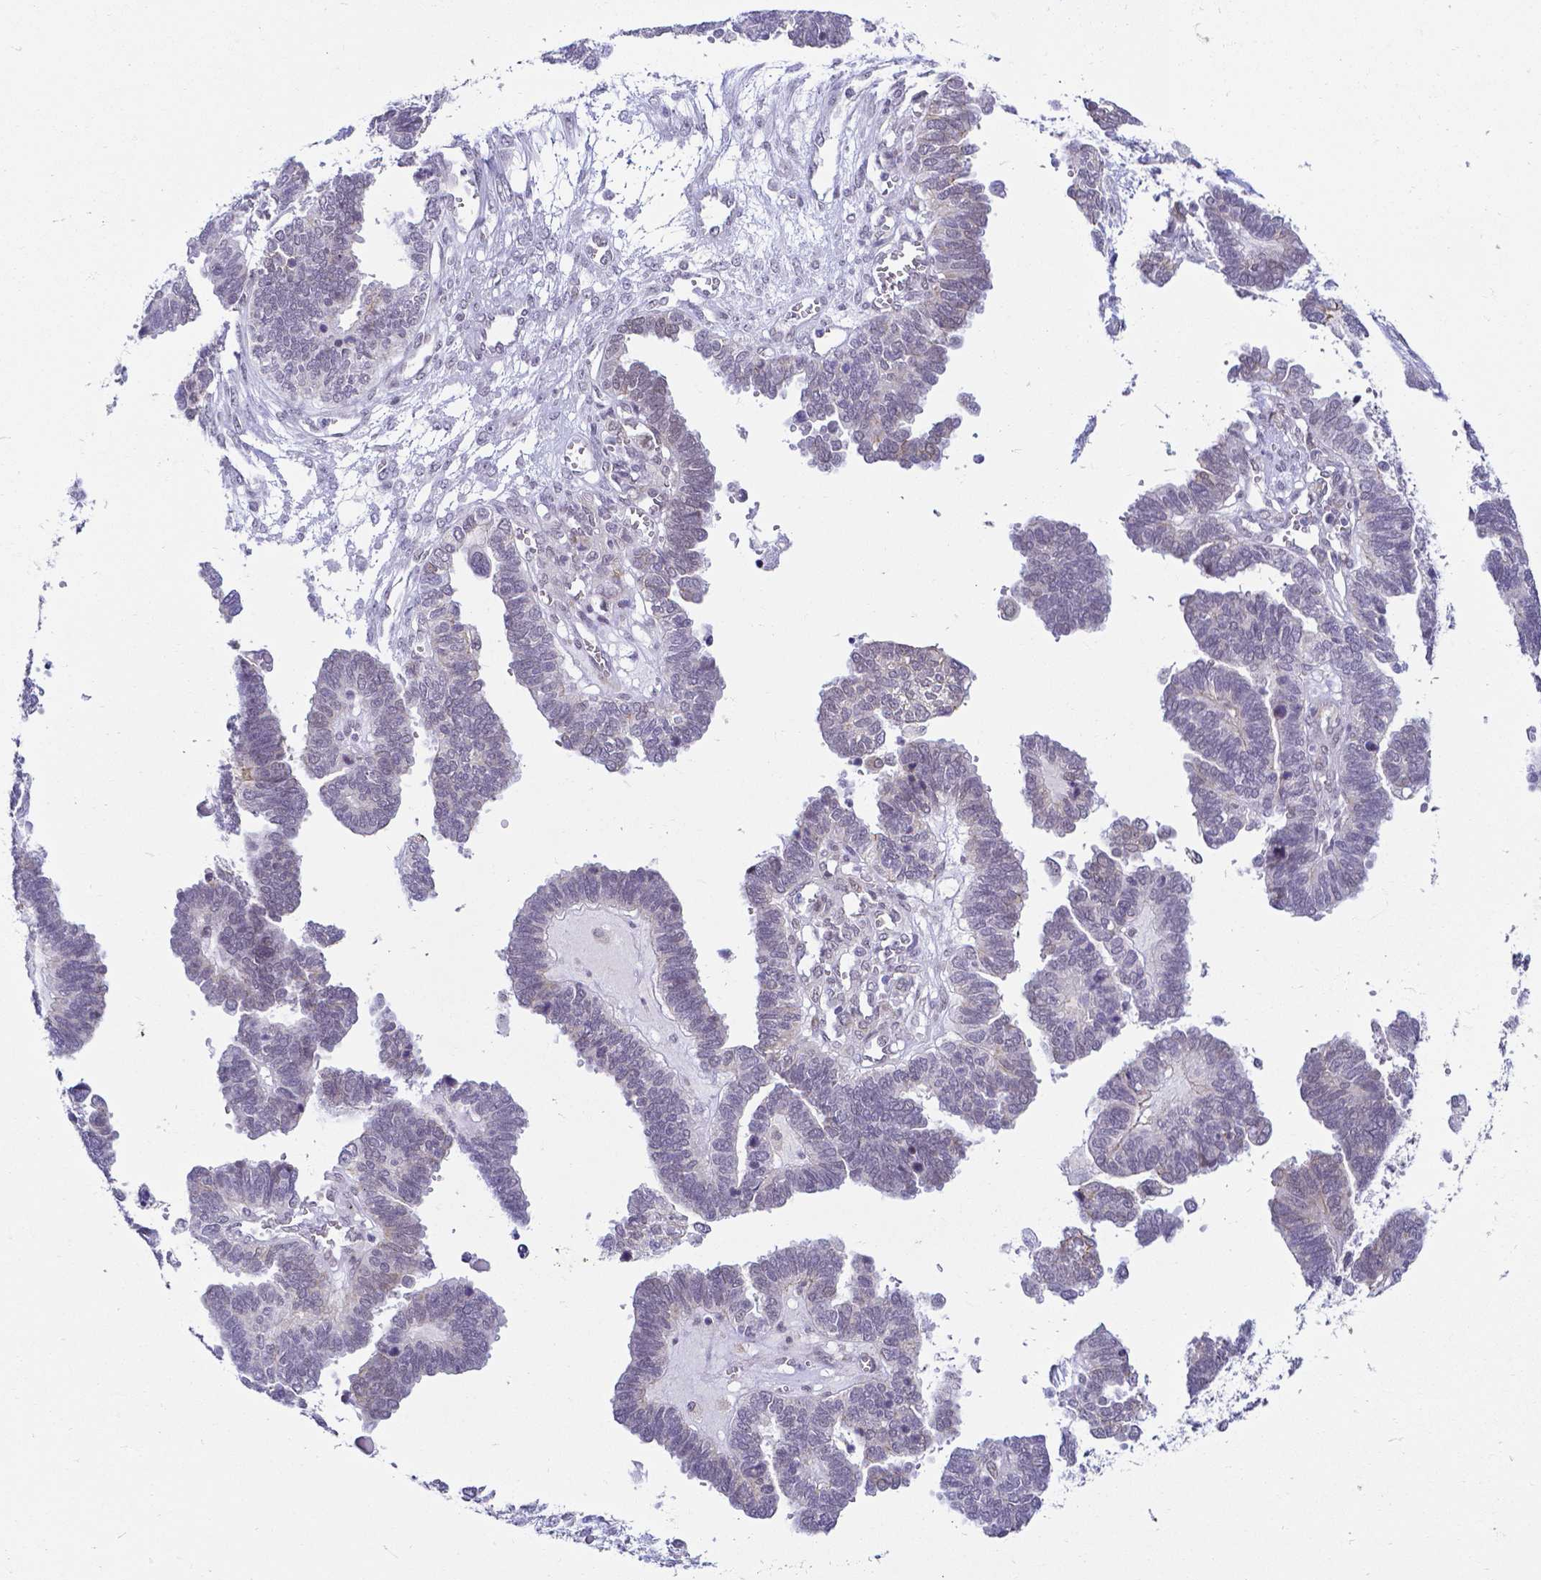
{"staining": {"intensity": "negative", "quantity": "none", "location": "none"}, "tissue": "ovarian cancer", "cell_type": "Tumor cells", "image_type": "cancer", "snomed": [{"axis": "morphology", "description": "Cystadenocarcinoma, serous, NOS"}, {"axis": "topography", "description": "Ovary"}], "caption": "Human ovarian cancer stained for a protein using immunohistochemistry (IHC) demonstrates no expression in tumor cells.", "gene": "FAM83G", "patient": {"sex": "female", "age": 51}}